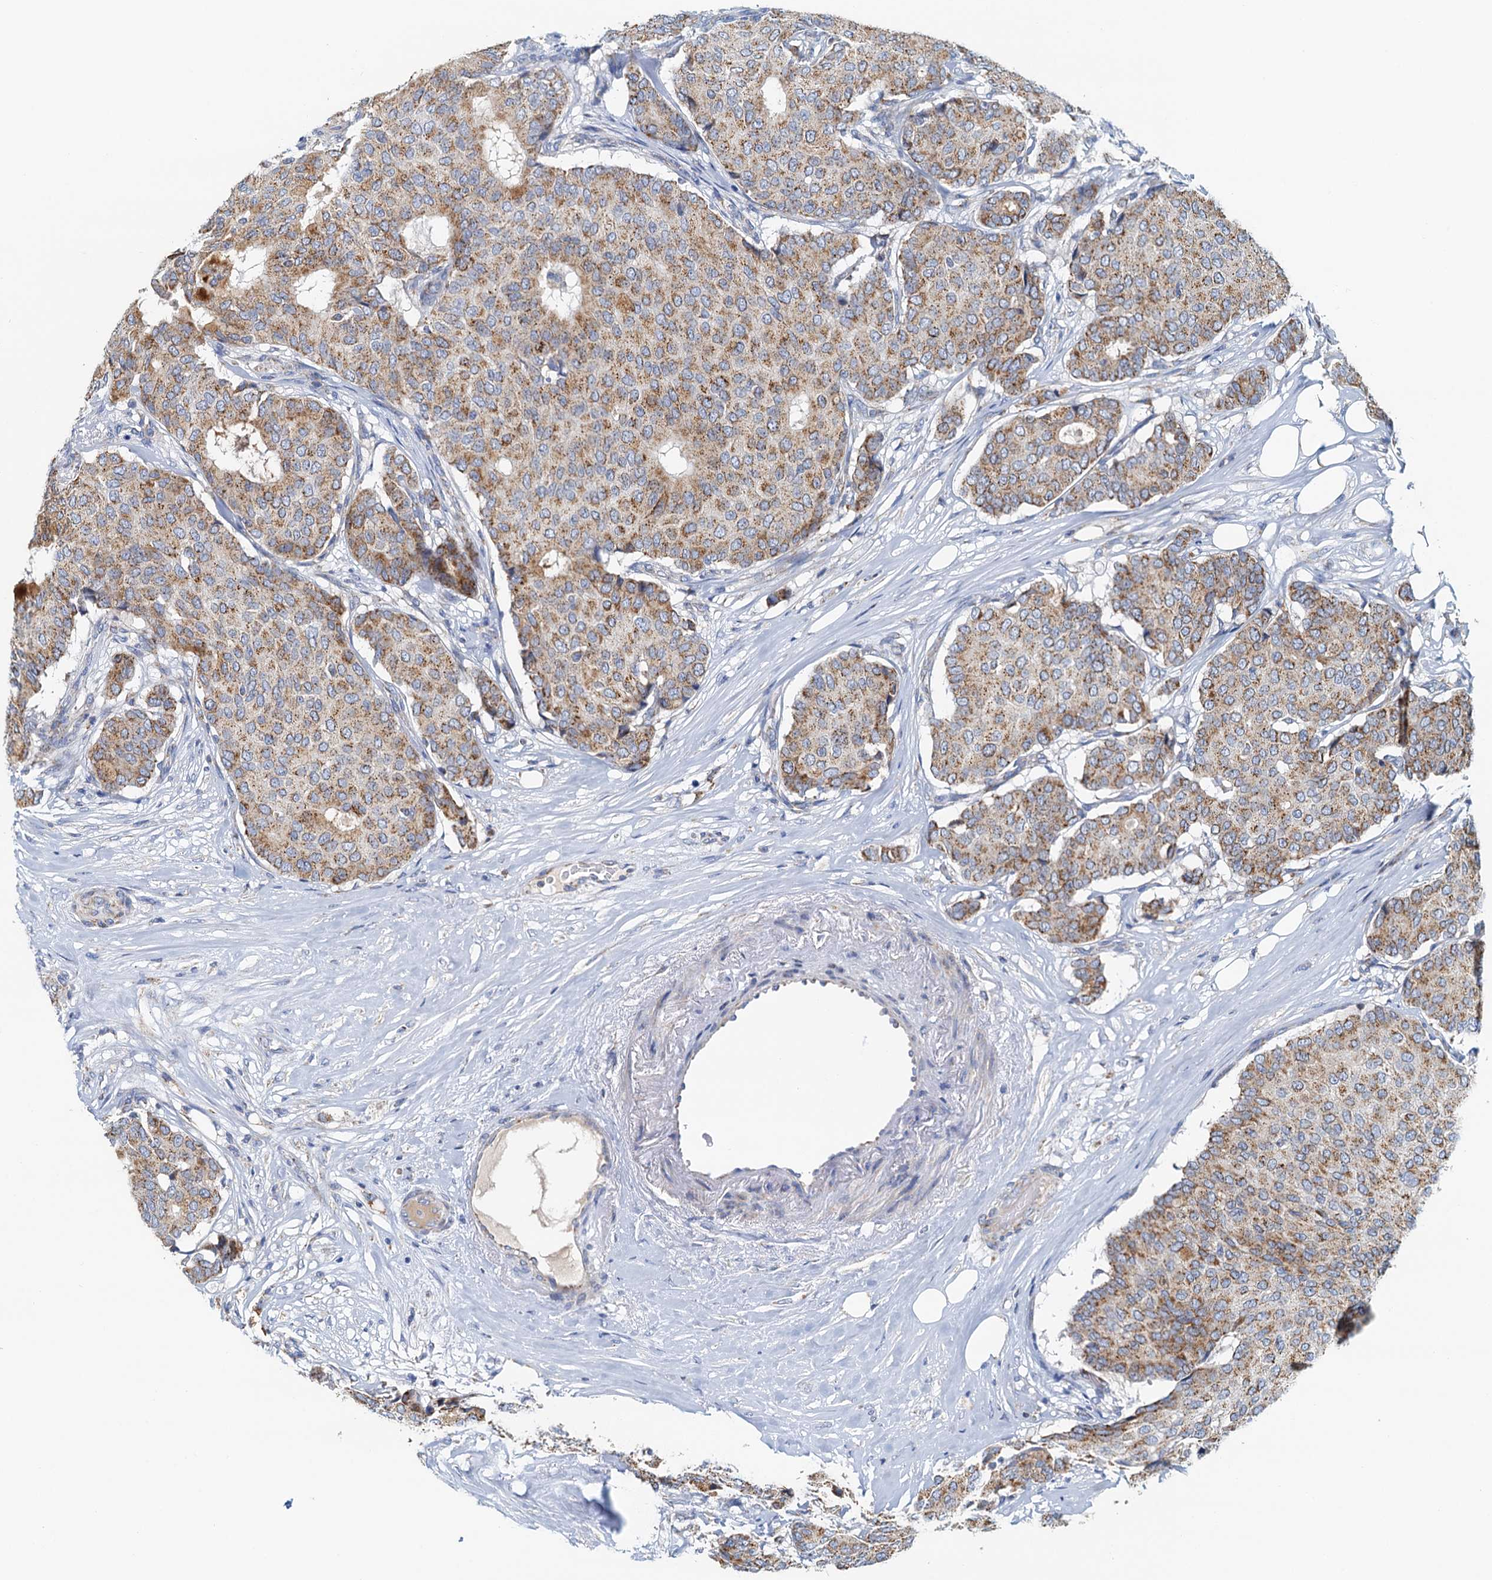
{"staining": {"intensity": "moderate", "quantity": ">75%", "location": "cytoplasmic/membranous"}, "tissue": "breast cancer", "cell_type": "Tumor cells", "image_type": "cancer", "snomed": [{"axis": "morphology", "description": "Duct carcinoma"}, {"axis": "topography", "description": "Breast"}], "caption": "Immunohistochemistry (IHC) histopathology image of human breast cancer stained for a protein (brown), which displays medium levels of moderate cytoplasmic/membranous expression in approximately >75% of tumor cells.", "gene": "POC1A", "patient": {"sex": "female", "age": 75}}